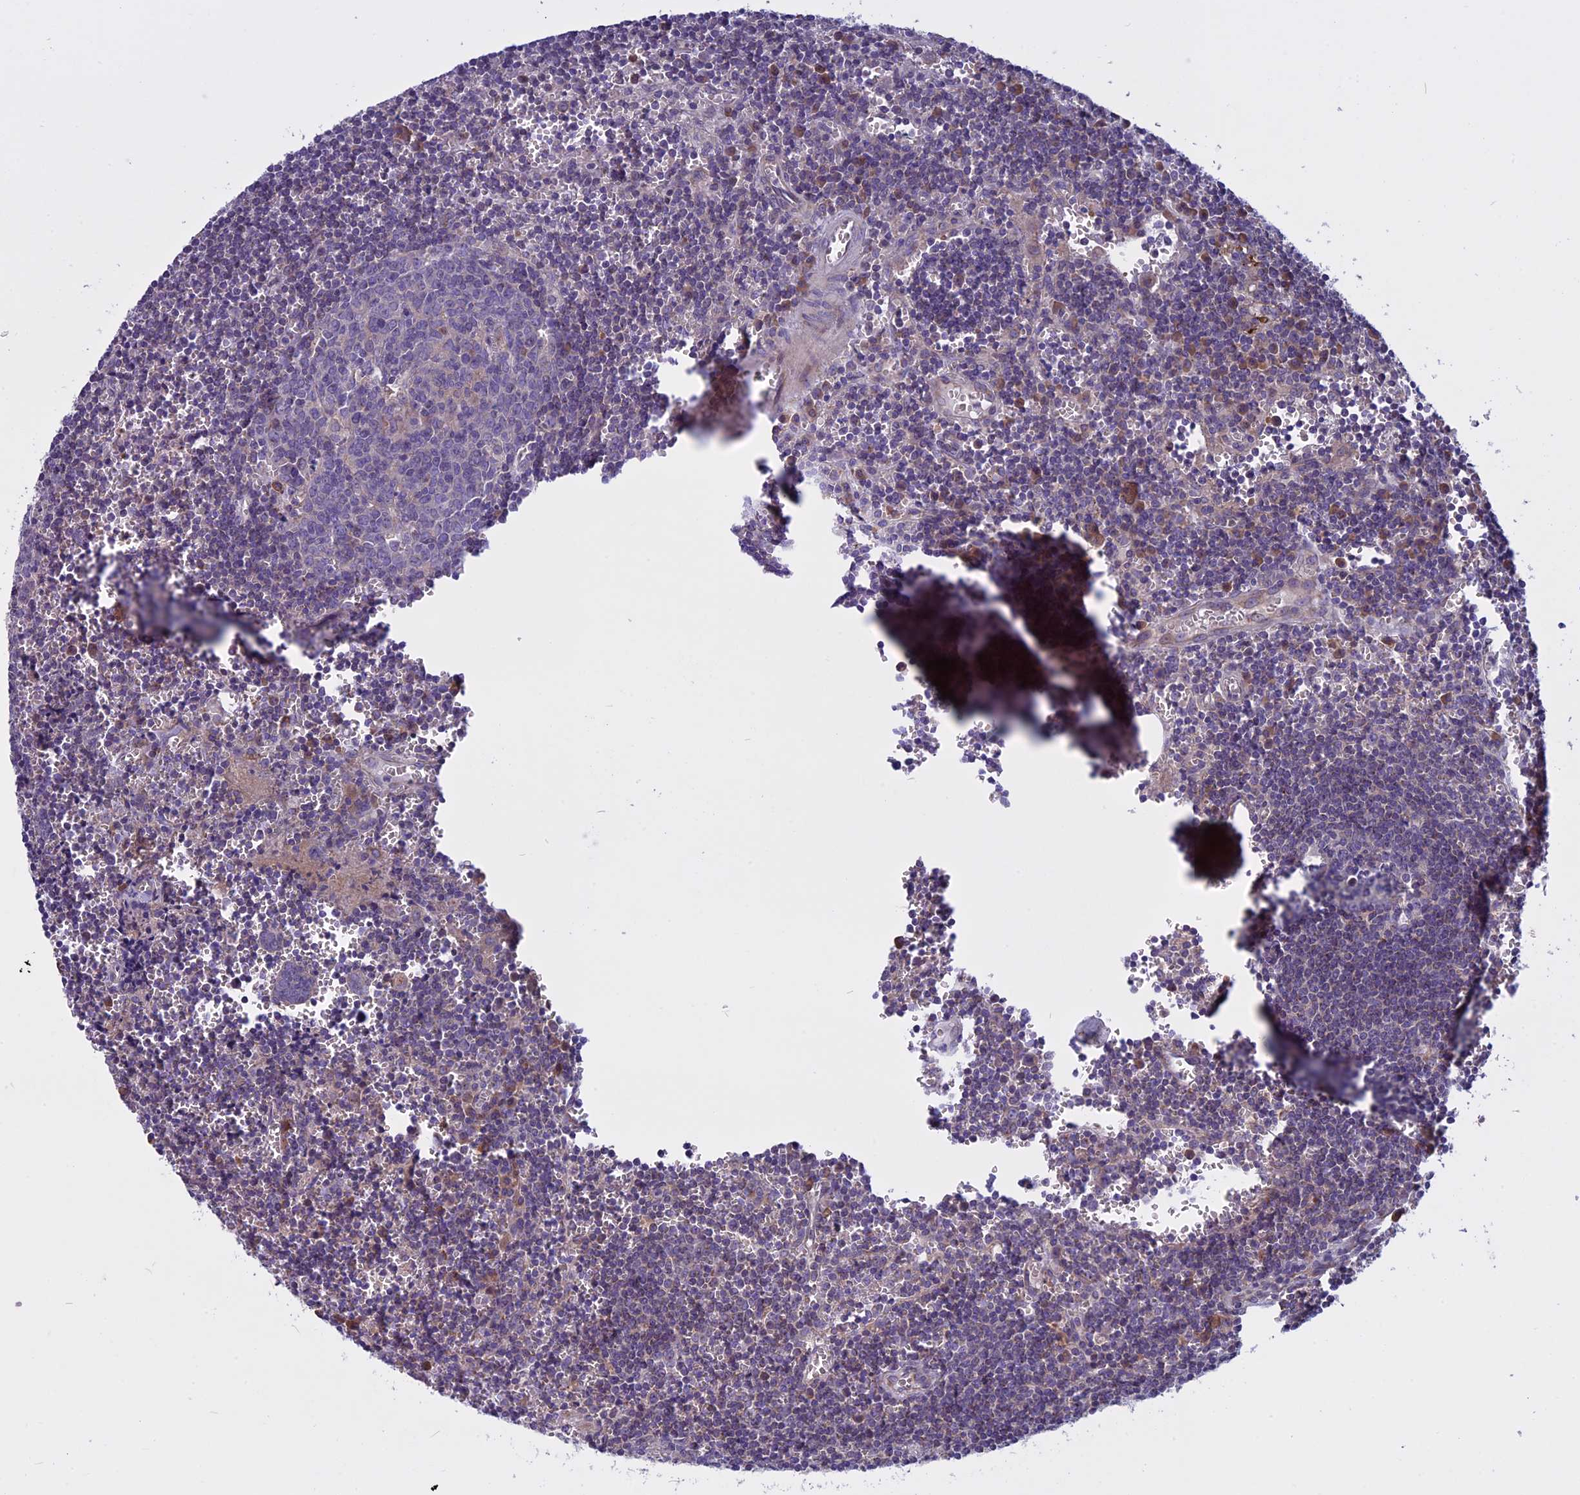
{"staining": {"intensity": "negative", "quantity": "none", "location": "none"}, "tissue": "lymph node", "cell_type": "Germinal center cells", "image_type": "normal", "snomed": [{"axis": "morphology", "description": "Normal tissue, NOS"}, {"axis": "topography", "description": "Lymph node"}], "caption": "Immunohistochemistry (IHC) photomicrograph of normal lymph node: lymph node stained with DAB displays no significant protein positivity in germinal center cells. (DAB (3,3'-diaminobenzidine) immunohistochemistry (IHC) visualized using brightfield microscopy, high magnification).", "gene": "DCTN5", "patient": {"sex": "female", "age": 73}}